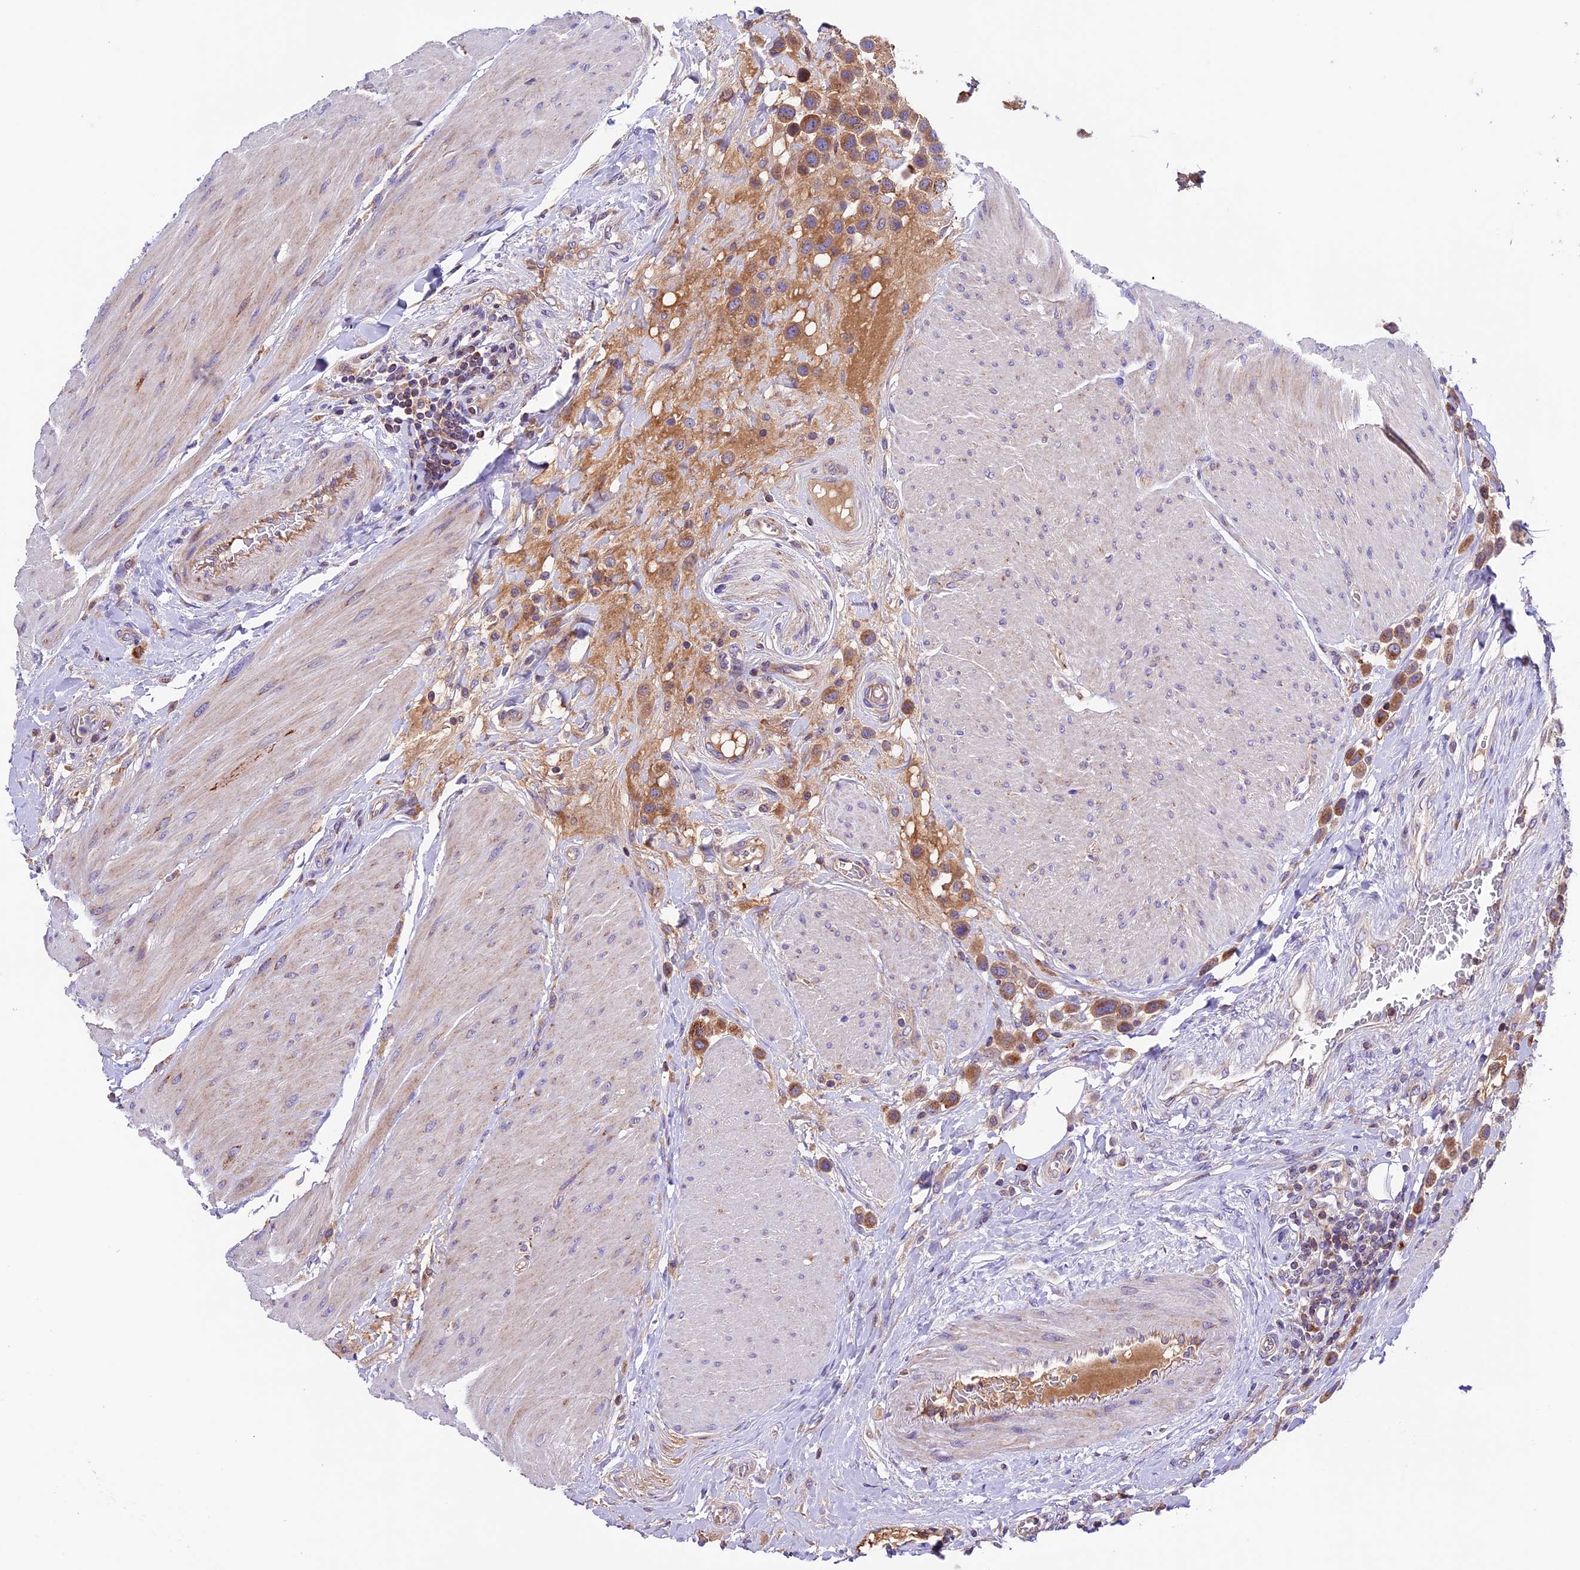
{"staining": {"intensity": "moderate", "quantity": ">75%", "location": "cytoplasmic/membranous"}, "tissue": "urothelial cancer", "cell_type": "Tumor cells", "image_type": "cancer", "snomed": [{"axis": "morphology", "description": "Urothelial carcinoma, High grade"}, {"axis": "topography", "description": "Urinary bladder"}], "caption": "Immunohistochemistry staining of urothelial cancer, which shows medium levels of moderate cytoplasmic/membranous positivity in approximately >75% of tumor cells indicating moderate cytoplasmic/membranous protein staining. The staining was performed using DAB (brown) for protein detection and nuclei were counterstained in hematoxylin (blue).", "gene": "METTL22", "patient": {"sex": "male", "age": 50}}